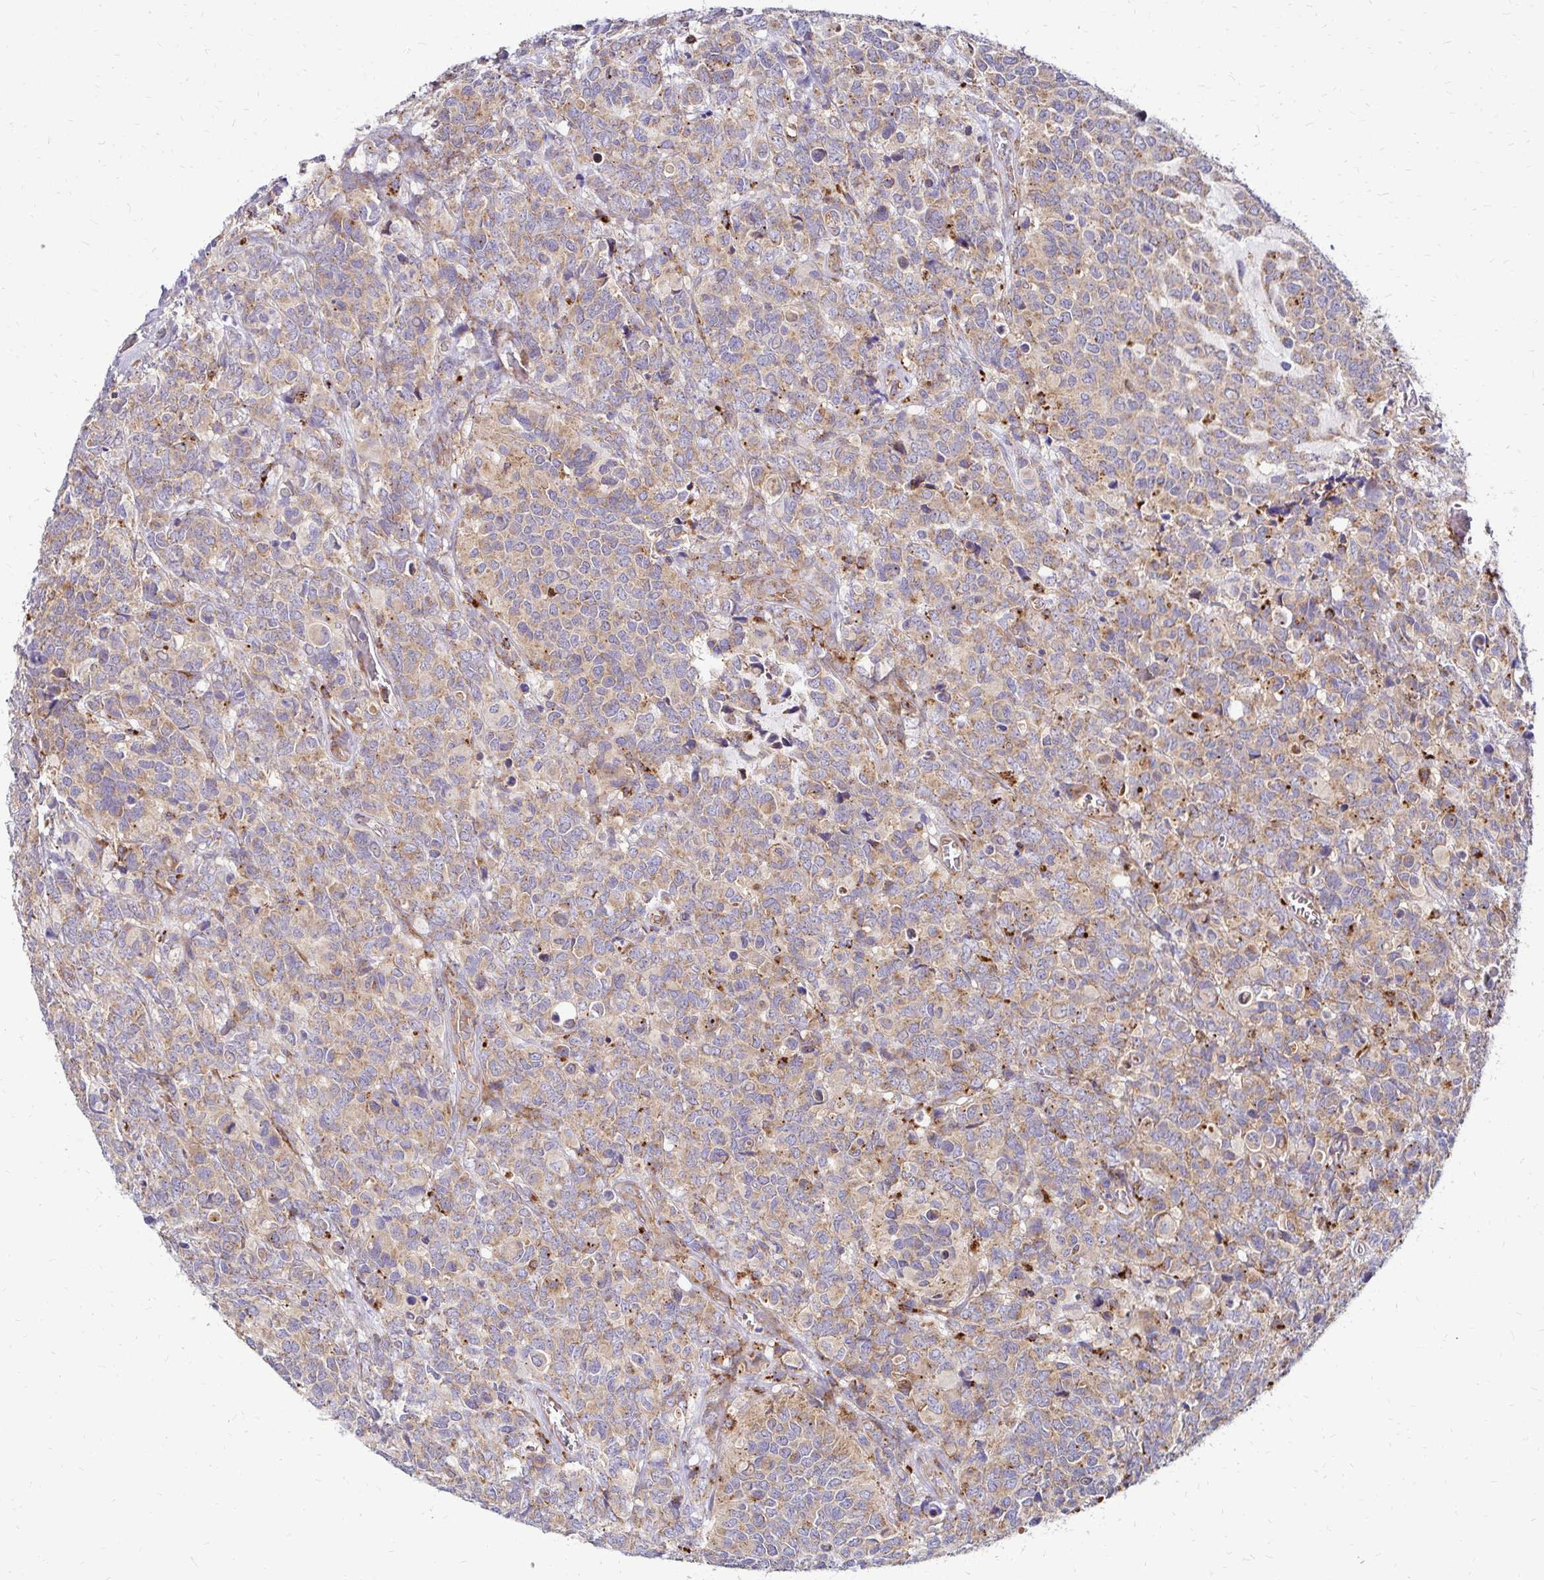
{"staining": {"intensity": "weak", "quantity": ">75%", "location": "cytoplasmic/membranous"}, "tissue": "glioma", "cell_type": "Tumor cells", "image_type": "cancer", "snomed": [{"axis": "morphology", "description": "Glioma, malignant, High grade"}, {"axis": "topography", "description": "Brain"}], "caption": "Protein expression by immunohistochemistry demonstrates weak cytoplasmic/membranous positivity in approximately >75% of tumor cells in malignant high-grade glioma. (DAB (3,3'-diaminobenzidine) IHC, brown staining for protein, blue staining for nuclei).", "gene": "IDUA", "patient": {"sex": "male", "age": 39}}